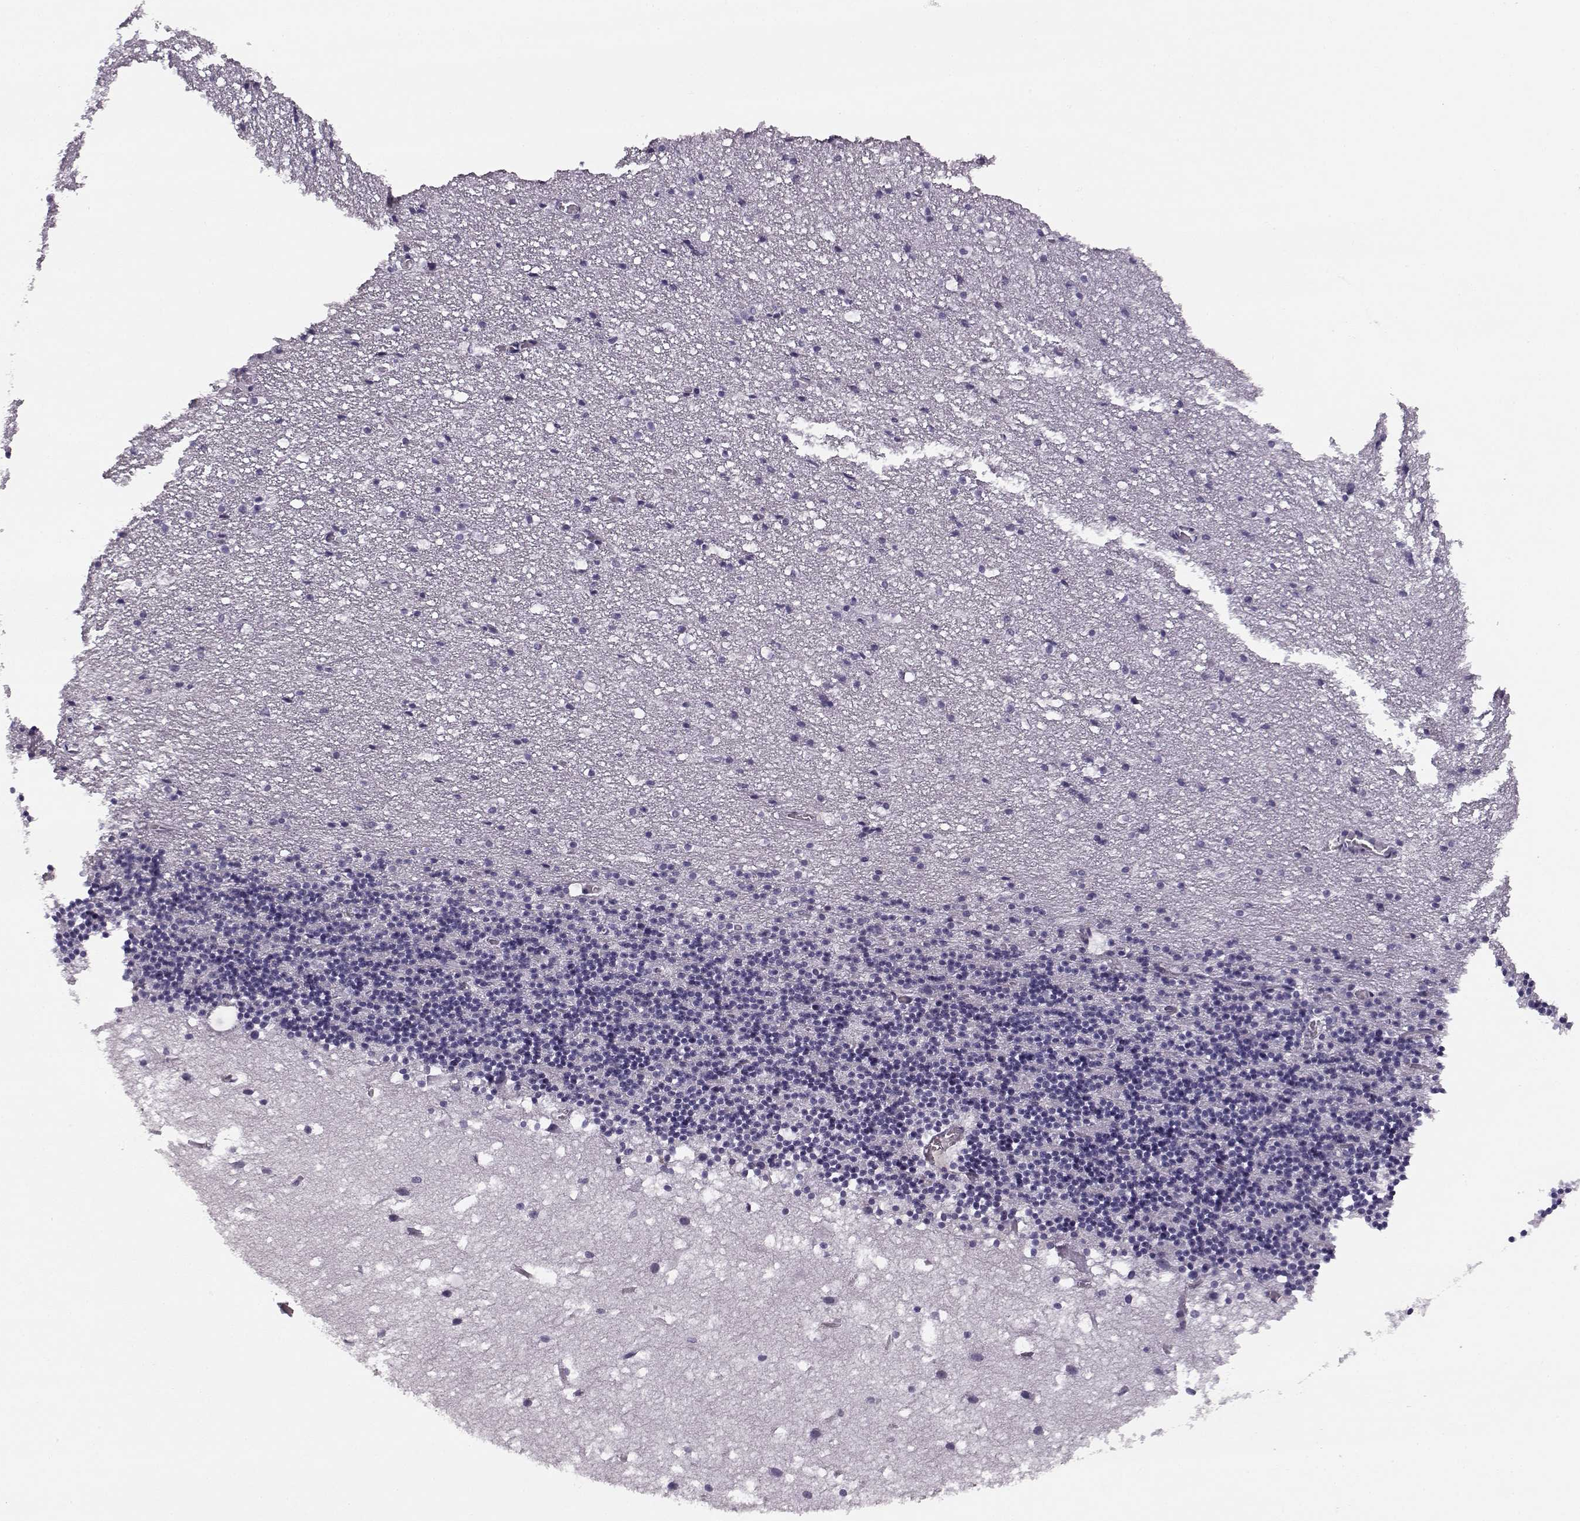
{"staining": {"intensity": "negative", "quantity": "none", "location": "none"}, "tissue": "cerebellum", "cell_type": "Cells in granular layer", "image_type": "normal", "snomed": [{"axis": "morphology", "description": "Normal tissue, NOS"}, {"axis": "topography", "description": "Cerebellum"}], "caption": "The histopathology image displays no significant positivity in cells in granular layer of cerebellum.", "gene": "KIF13B", "patient": {"sex": "male", "age": 37}}